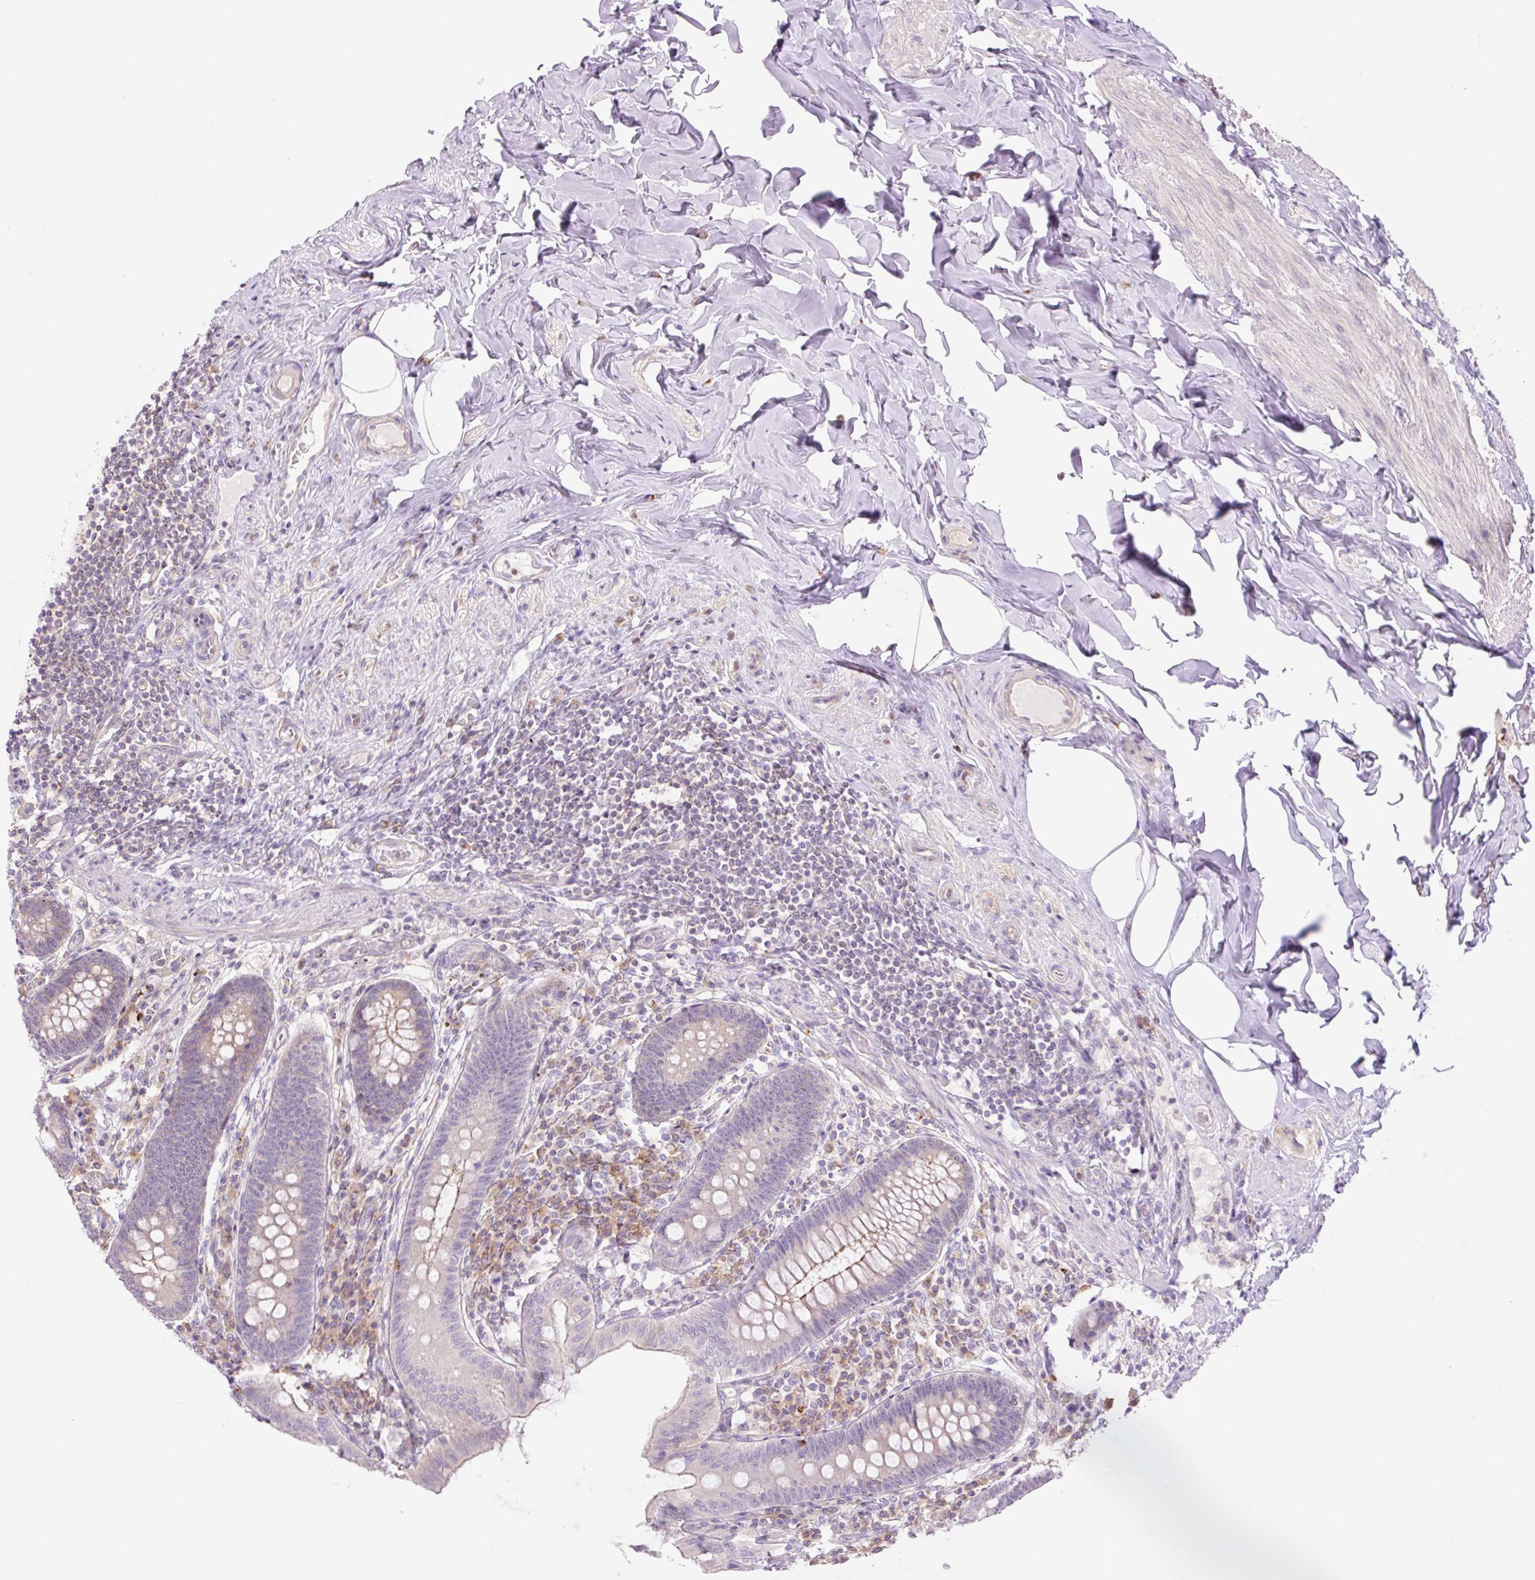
{"staining": {"intensity": "negative", "quantity": "none", "location": "none"}, "tissue": "appendix", "cell_type": "Glandular cells", "image_type": "normal", "snomed": [{"axis": "morphology", "description": "Normal tissue, NOS"}, {"axis": "topography", "description": "Appendix"}], "caption": "Immunohistochemistry of normal human appendix demonstrates no positivity in glandular cells. Brightfield microscopy of IHC stained with DAB (3,3'-diaminobenzidine) (brown) and hematoxylin (blue), captured at high magnification.", "gene": "GRID2", "patient": {"sex": "male", "age": 71}}